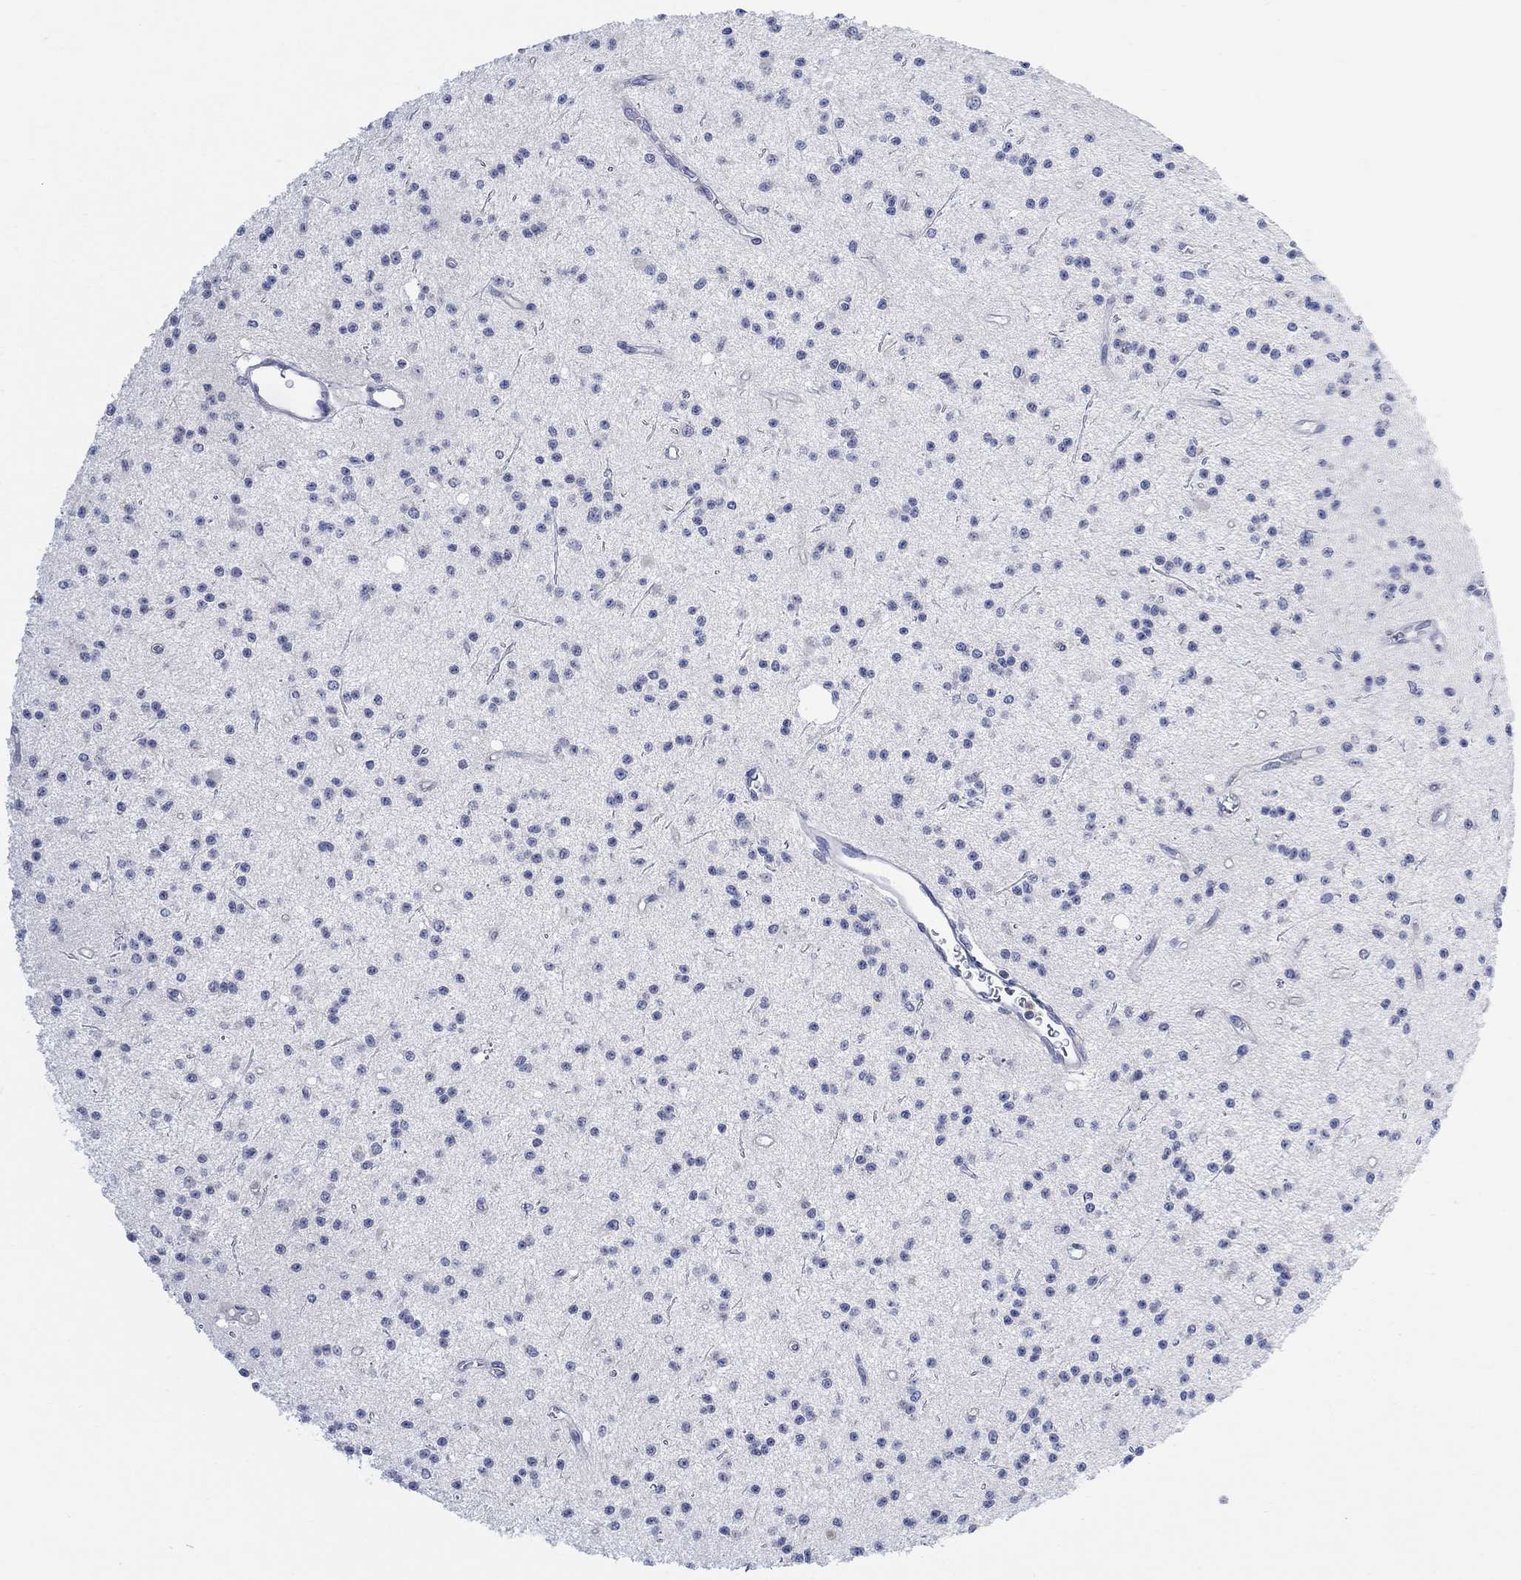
{"staining": {"intensity": "negative", "quantity": "none", "location": "none"}, "tissue": "glioma", "cell_type": "Tumor cells", "image_type": "cancer", "snomed": [{"axis": "morphology", "description": "Glioma, malignant, Low grade"}, {"axis": "topography", "description": "Brain"}], "caption": "Protein analysis of glioma displays no significant positivity in tumor cells.", "gene": "FBP2", "patient": {"sex": "male", "age": 27}}